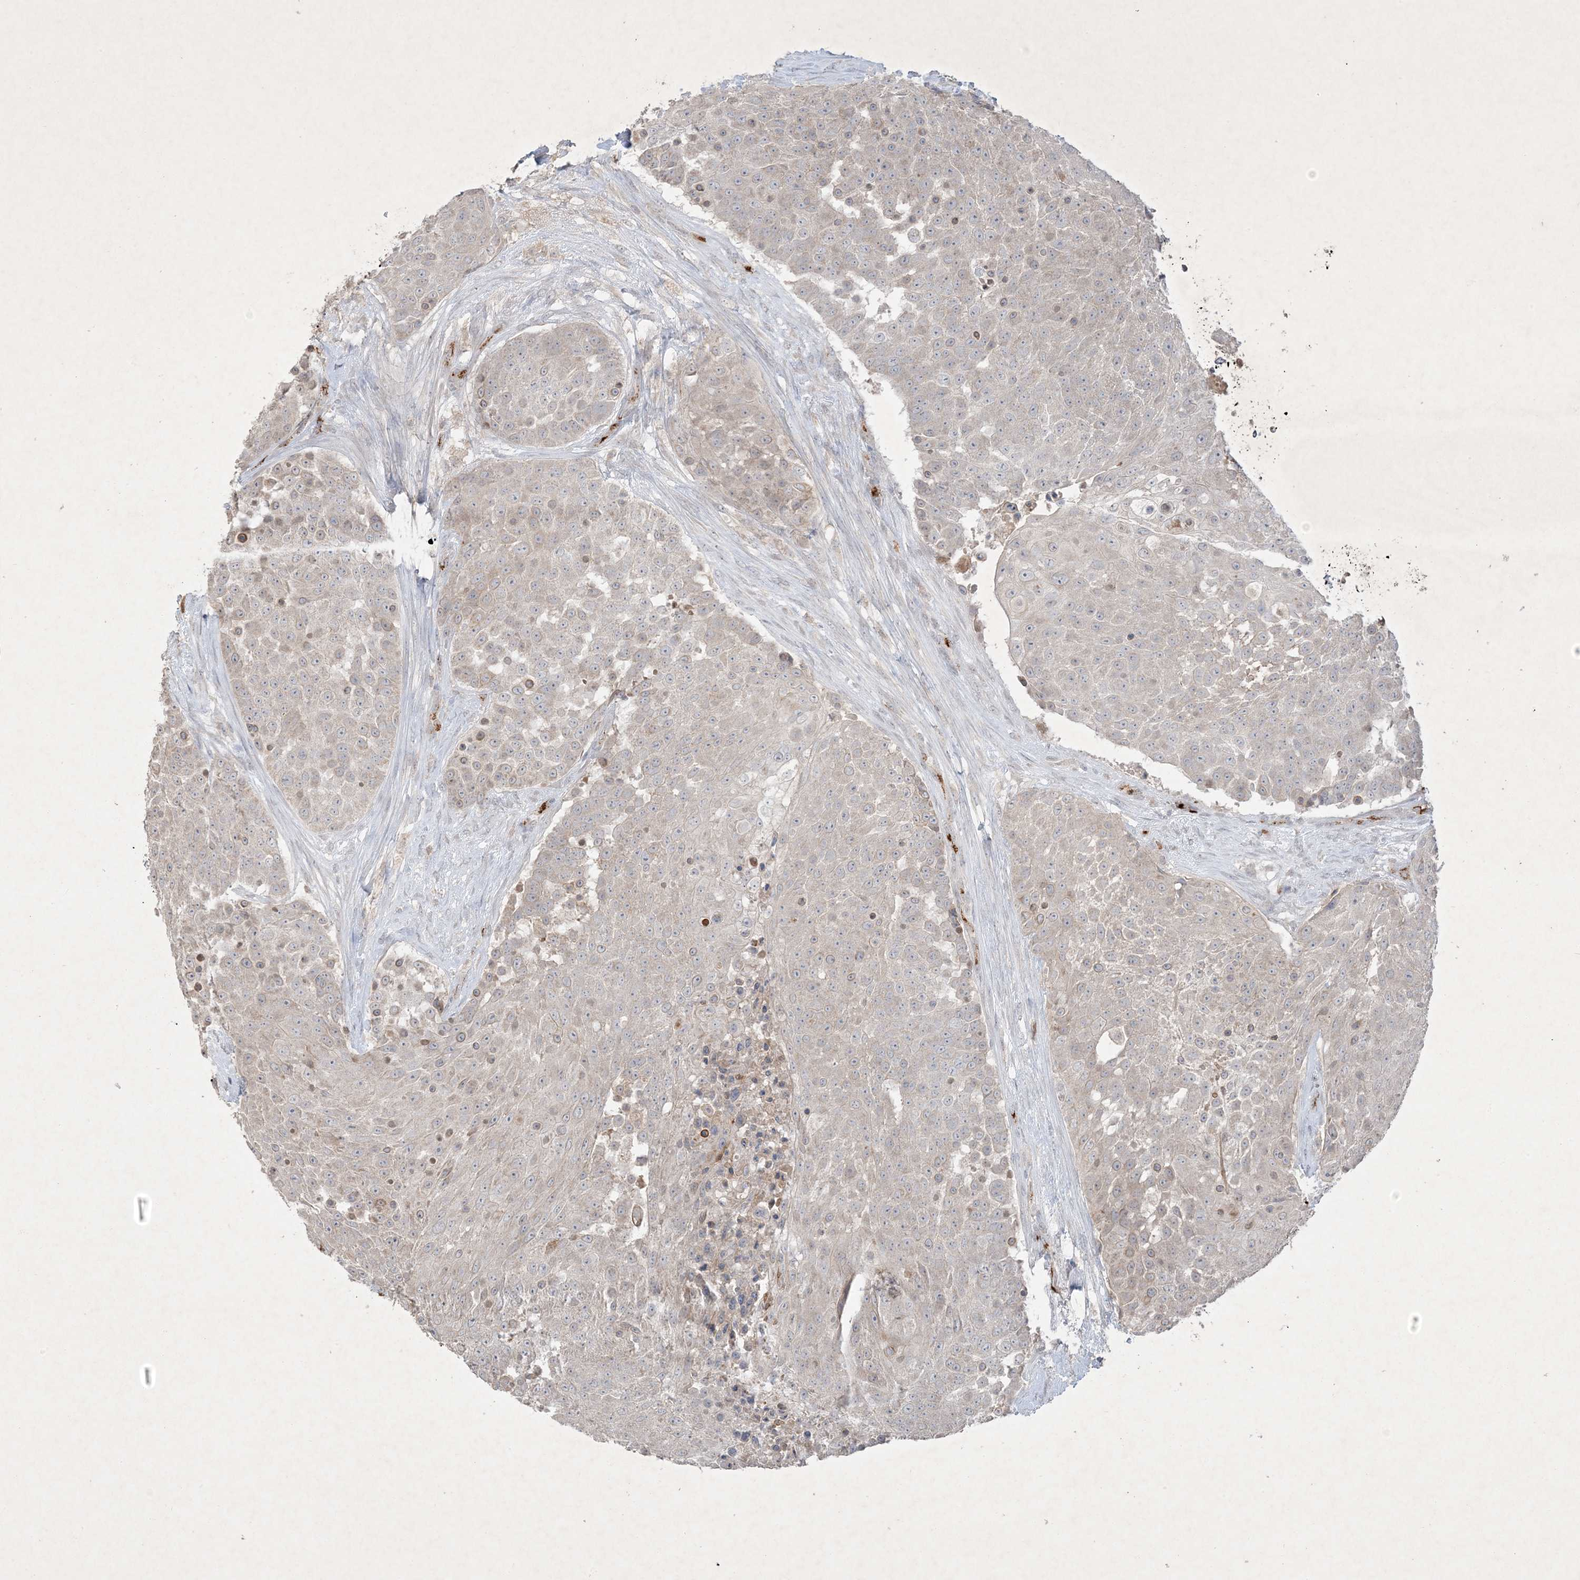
{"staining": {"intensity": "weak", "quantity": "<25%", "location": "cytoplasmic/membranous"}, "tissue": "urothelial cancer", "cell_type": "Tumor cells", "image_type": "cancer", "snomed": [{"axis": "morphology", "description": "Urothelial carcinoma, High grade"}, {"axis": "topography", "description": "Urinary bladder"}], "caption": "A high-resolution micrograph shows immunohistochemistry (IHC) staining of urothelial cancer, which shows no significant staining in tumor cells.", "gene": "PRSS36", "patient": {"sex": "female", "age": 63}}